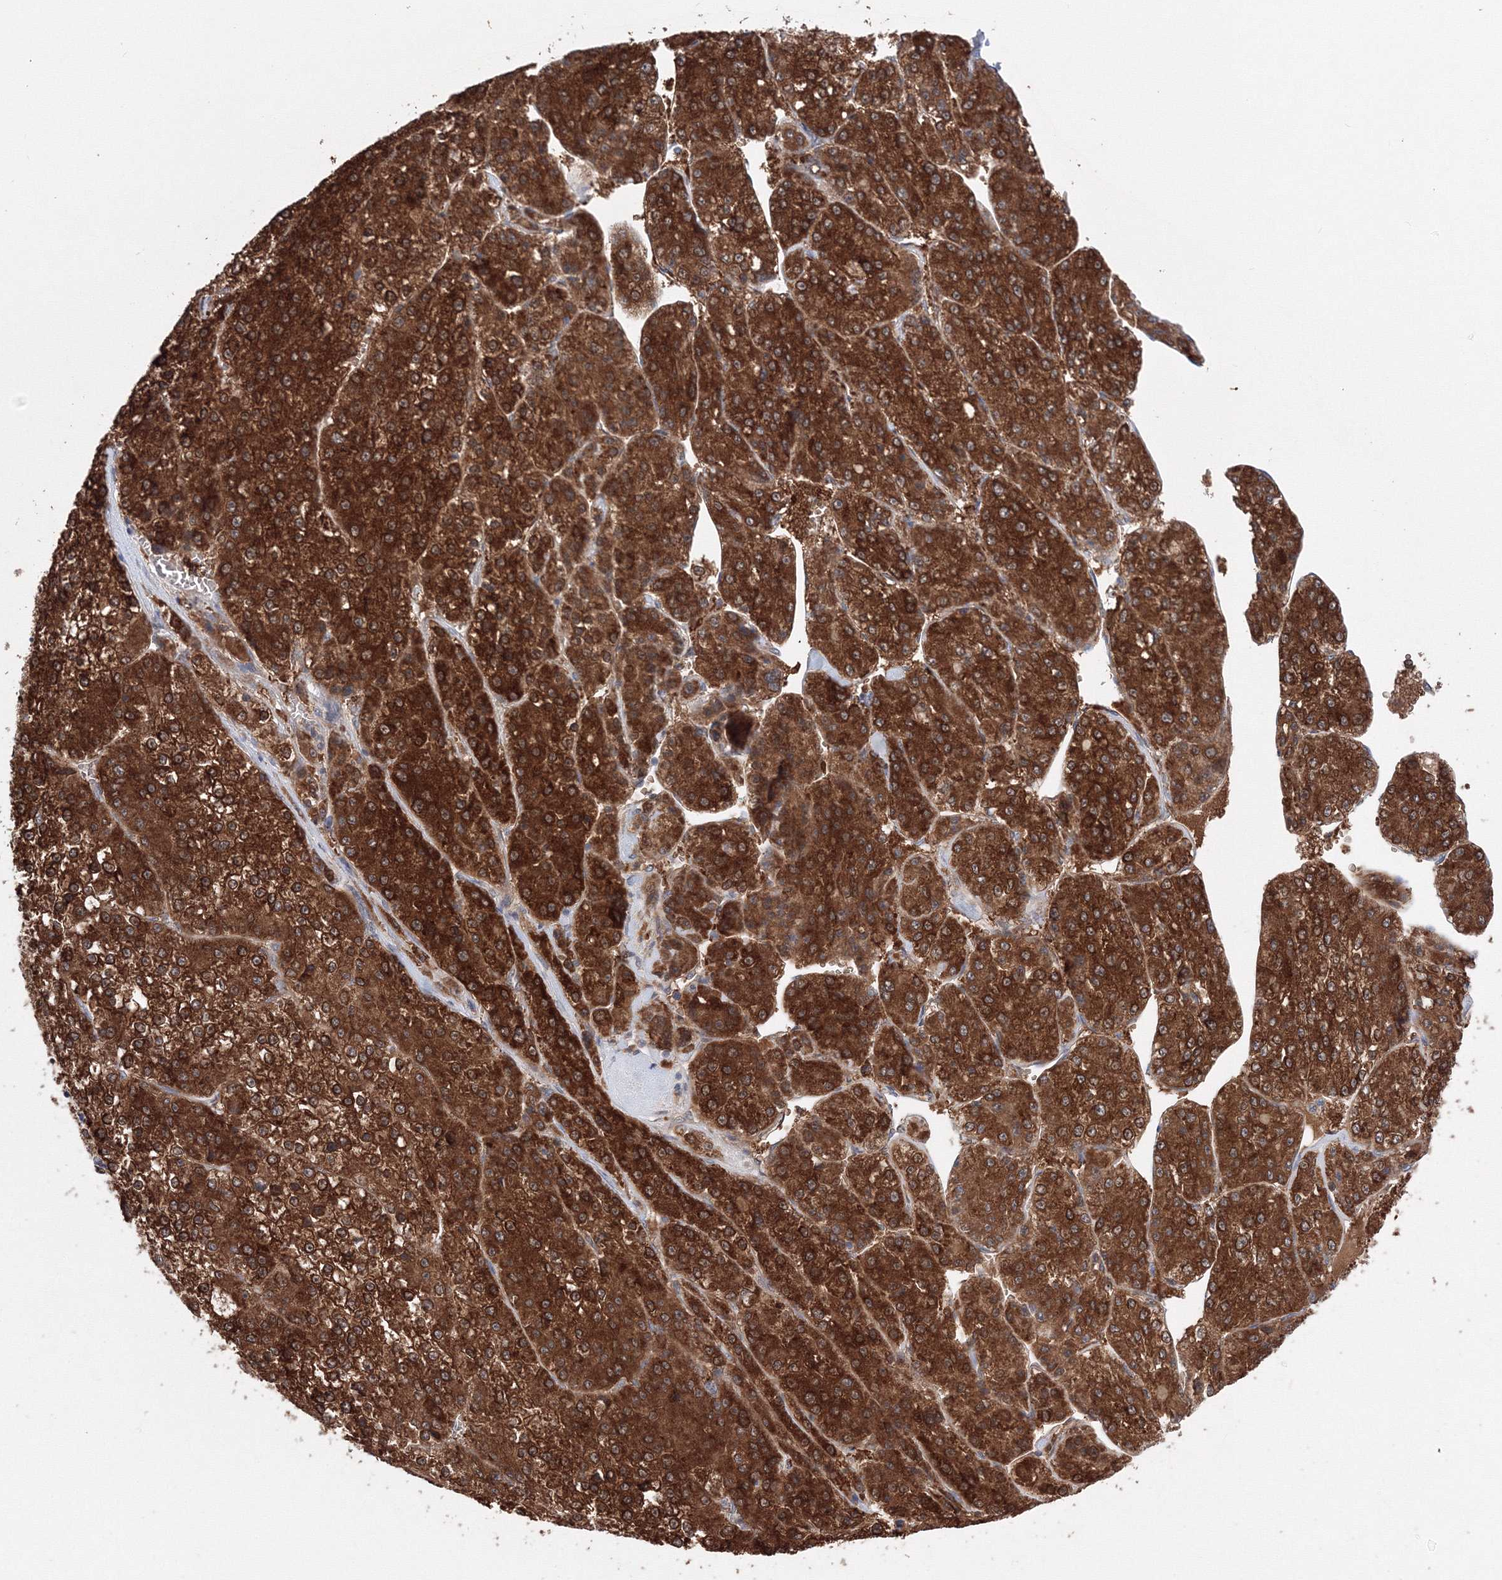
{"staining": {"intensity": "strong", "quantity": ">75%", "location": "cytoplasmic/membranous"}, "tissue": "liver cancer", "cell_type": "Tumor cells", "image_type": "cancer", "snomed": [{"axis": "morphology", "description": "Carcinoma, Hepatocellular, NOS"}, {"axis": "topography", "description": "Liver"}], "caption": "Liver hepatocellular carcinoma stained with a protein marker shows strong staining in tumor cells.", "gene": "DIS3L2", "patient": {"sex": "female", "age": 73}}